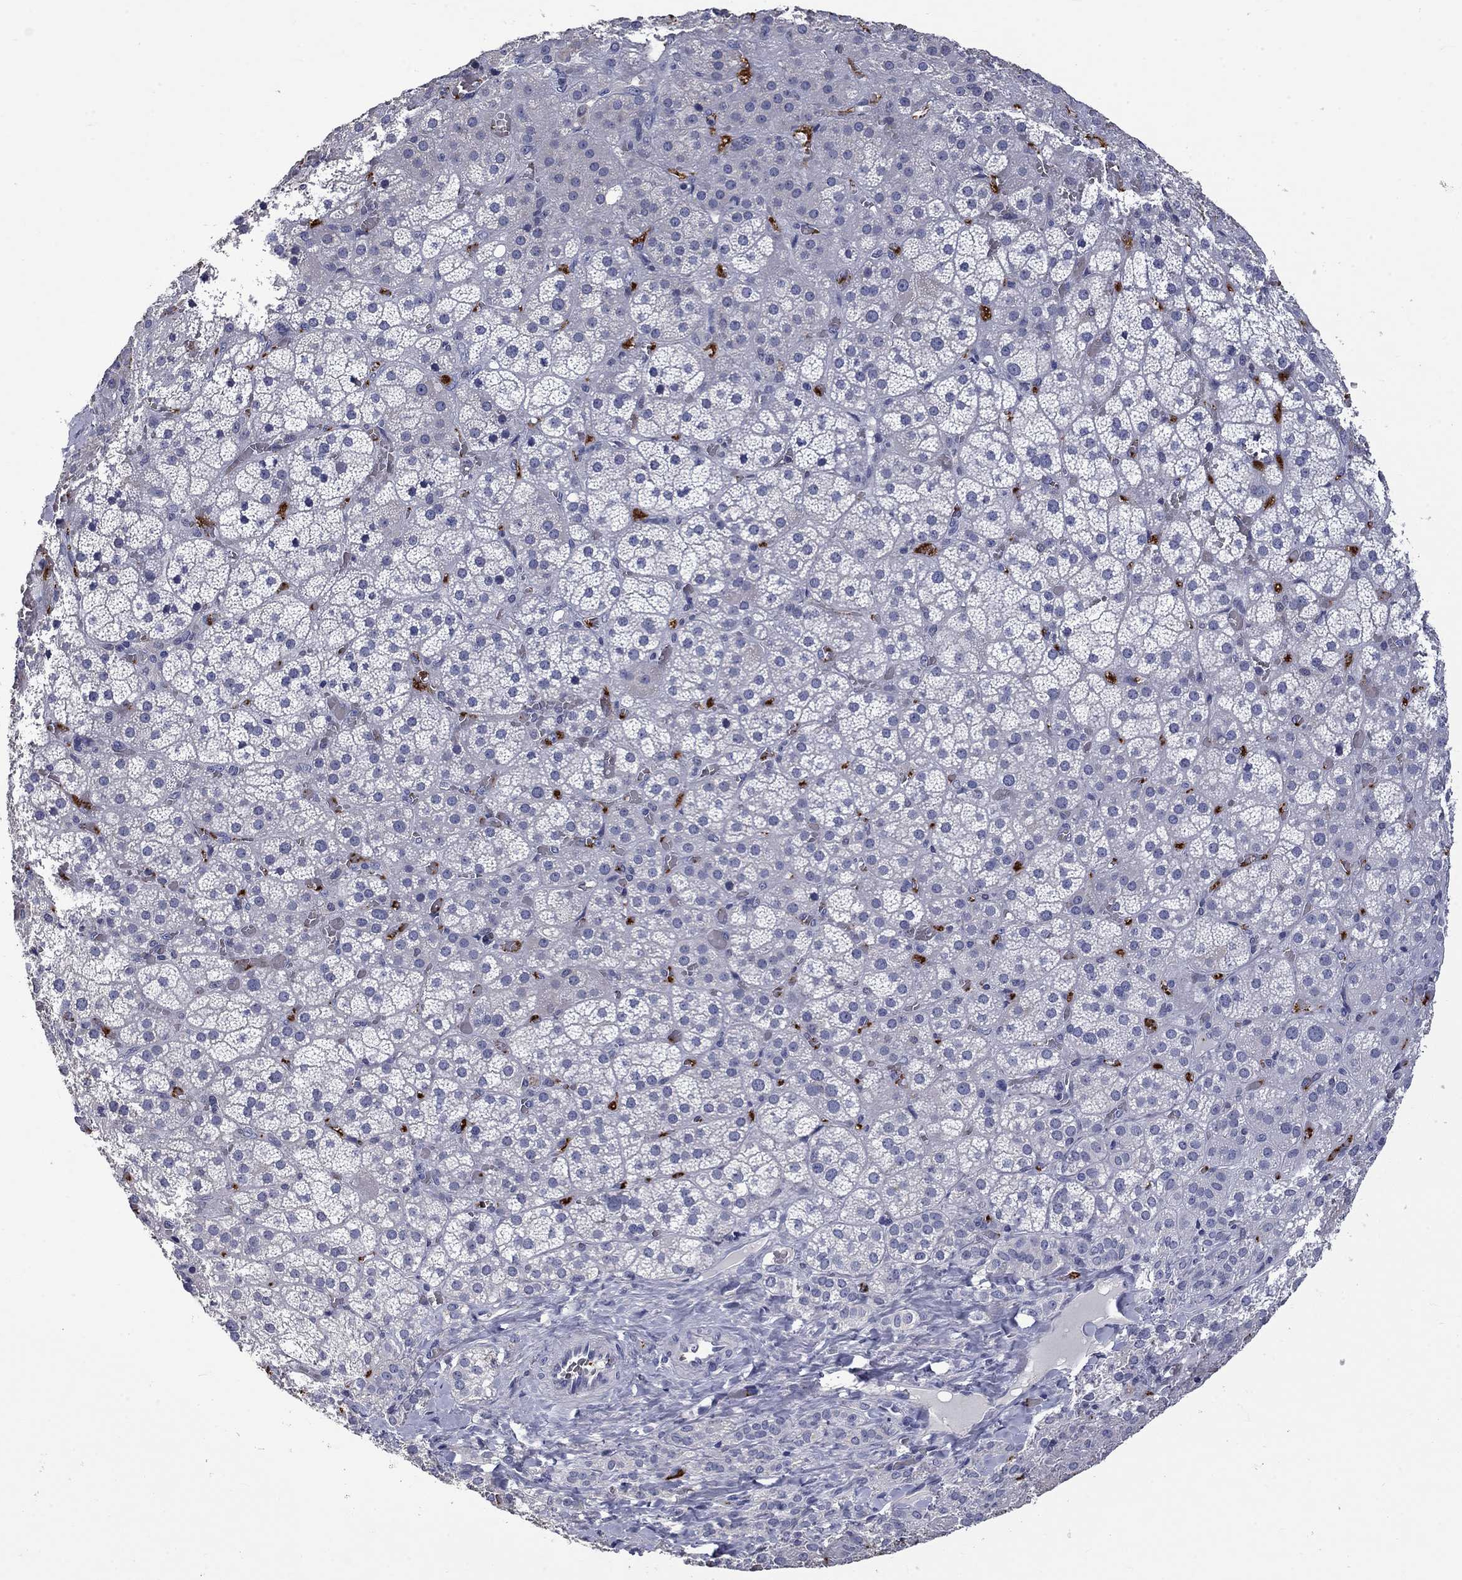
{"staining": {"intensity": "negative", "quantity": "none", "location": "none"}, "tissue": "adrenal gland", "cell_type": "Glandular cells", "image_type": "normal", "snomed": [{"axis": "morphology", "description": "Normal tissue, NOS"}, {"axis": "topography", "description": "Adrenal gland"}], "caption": "This micrograph is of benign adrenal gland stained with immunohistochemistry (IHC) to label a protein in brown with the nuclei are counter-stained blue. There is no positivity in glandular cells.", "gene": "PLEK", "patient": {"sex": "male", "age": 57}}